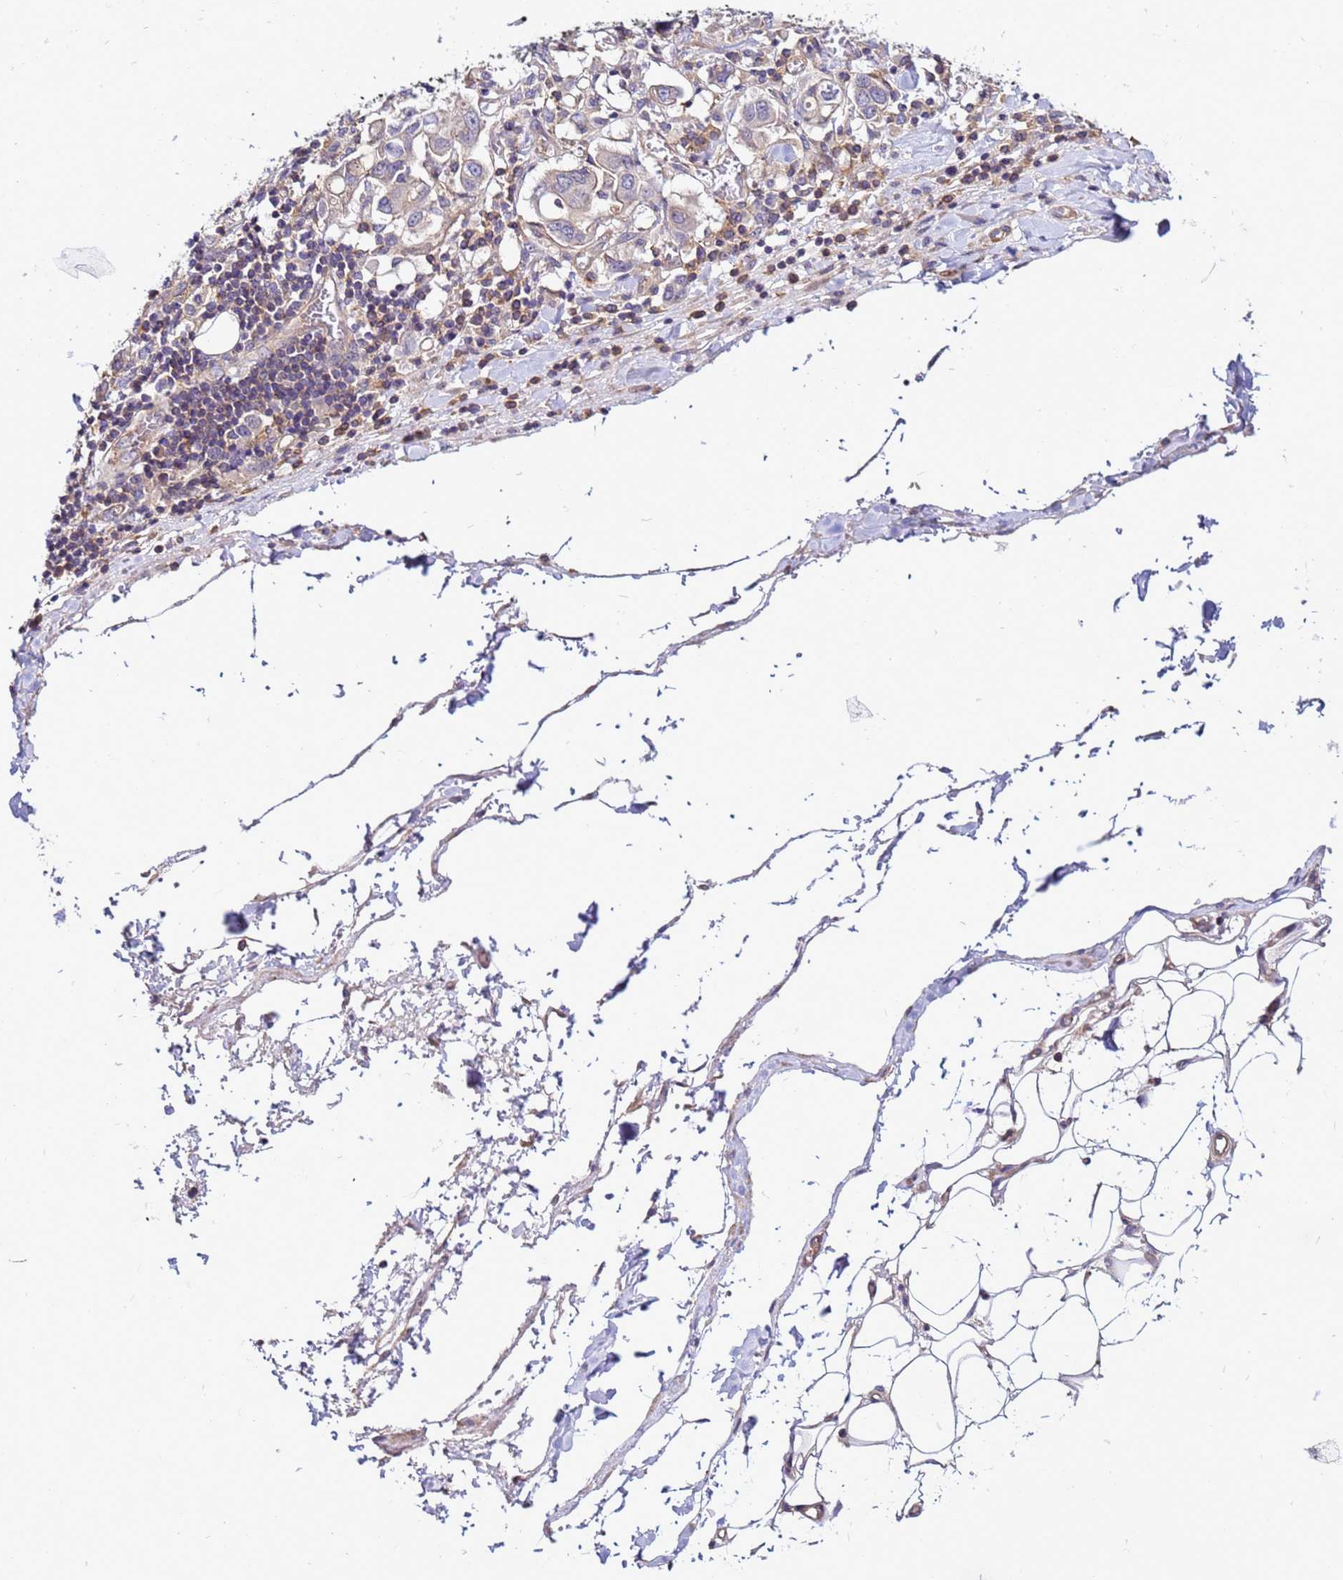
{"staining": {"intensity": "negative", "quantity": "none", "location": "none"}, "tissue": "stomach cancer", "cell_type": "Tumor cells", "image_type": "cancer", "snomed": [{"axis": "morphology", "description": "Adenocarcinoma, NOS"}, {"axis": "topography", "description": "Stomach, upper"}, {"axis": "topography", "description": "Stomach"}], "caption": "Immunohistochemistry image of adenocarcinoma (stomach) stained for a protein (brown), which reveals no staining in tumor cells.", "gene": "STK38", "patient": {"sex": "male", "age": 62}}